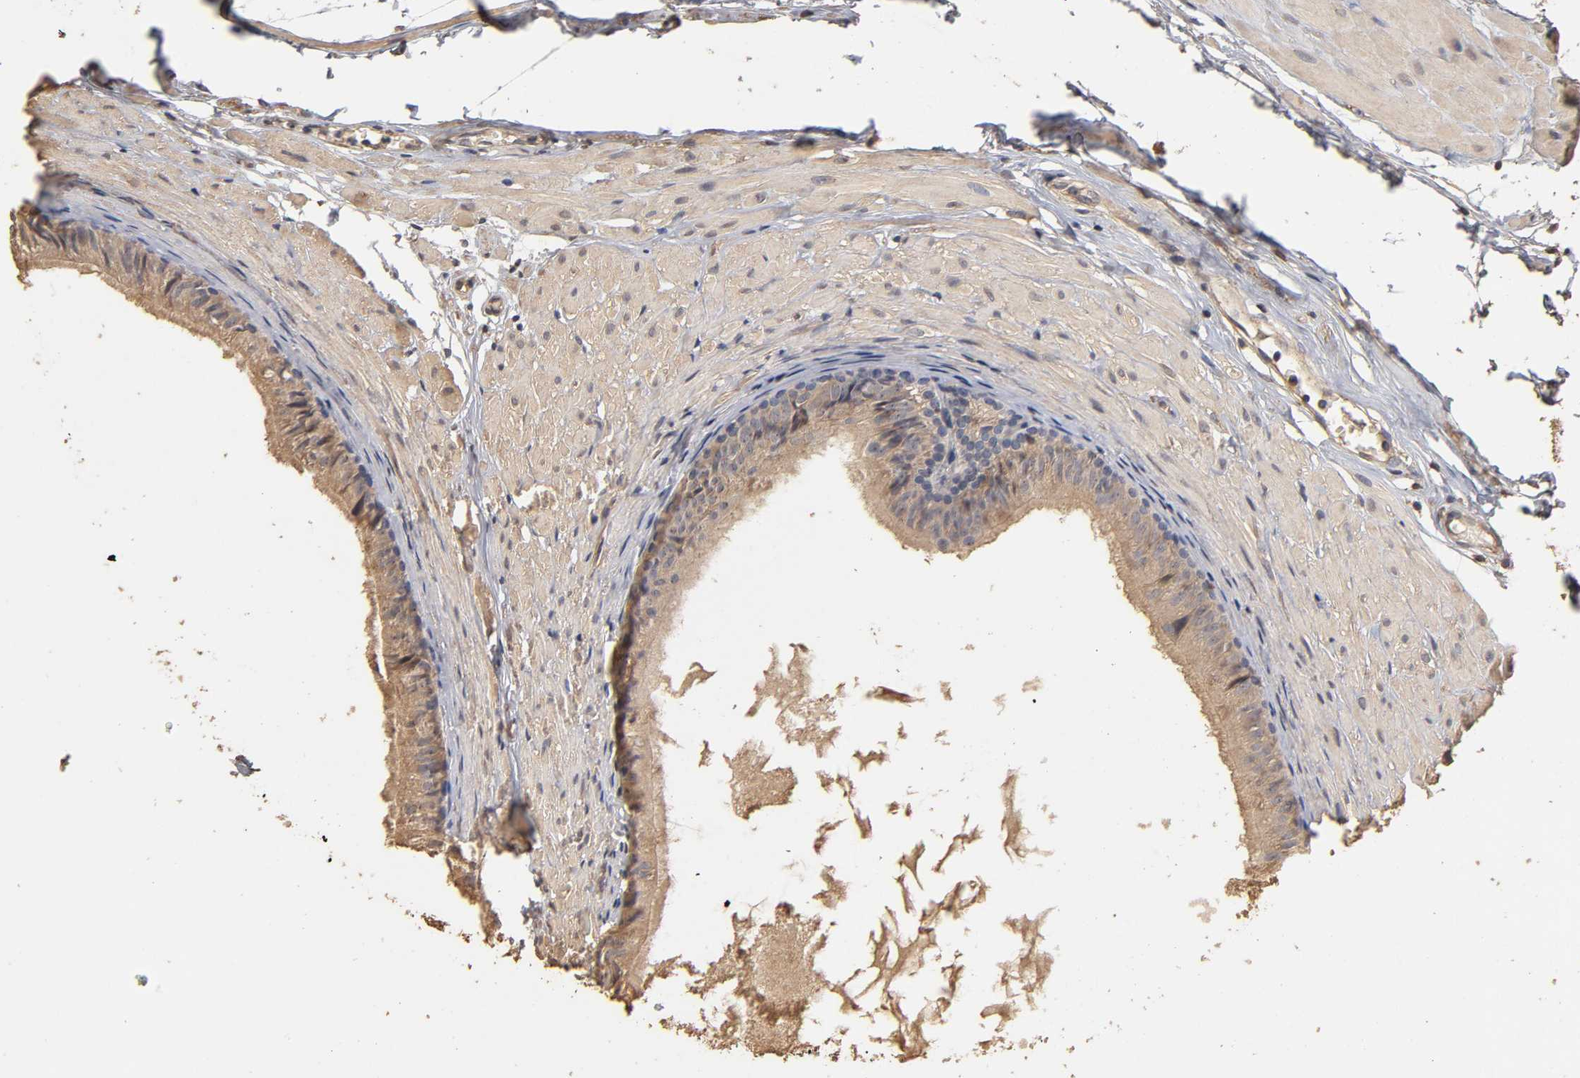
{"staining": {"intensity": "moderate", "quantity": ">75%", "location": "cytoplasmic/membranous"}, "tissue": "epididymis", "cell_type": "Glandular cells", "image_type": "normal", "snomed": [{"axis": "morphology", "description": "Normal tissue, NOS"}, {"axis": "morphology", "description": "Atrophy, NOS"}, {"axis": "topography", "description": "Testis"}, {"axis": "topography", "description": "Epididymis"}], "caption": "DAB (3,3'-diaminobenzidine) immunohistochemical staining of normal human epididymis exhibits moderate cytoplasmic/membranous protein expression in about >75% of glandular cells.", "gene": "VSIG4", "patient": {"sex": "male", "age": 18}}